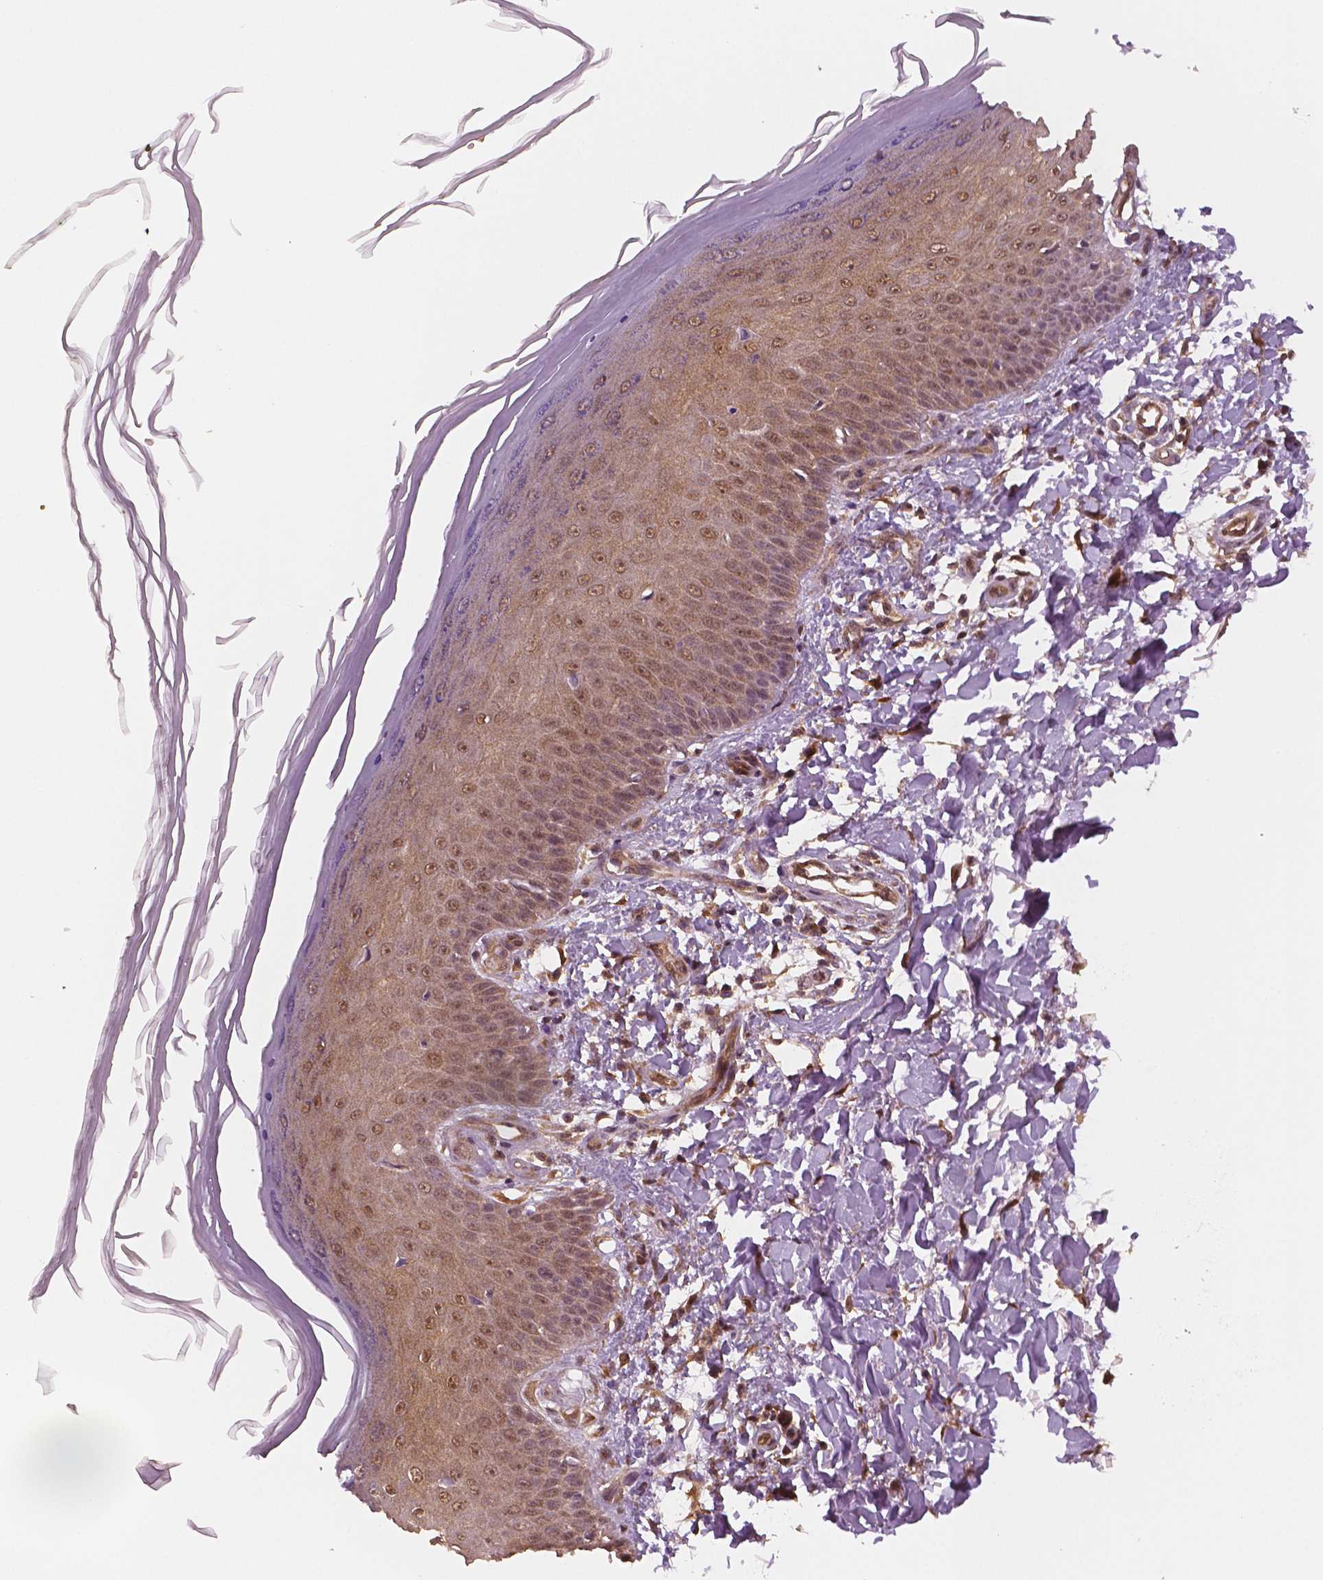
{"staining": {"intensity": "moderate", "quantity": ">75%", "location": "cytoplasmic/membranous"}, "tissue": "skin", "cell_type": "Fibroblasts", "image_type": "normal", "snomed": [{"axis": "morphology", "description": "Normal tissue, NOS"}, {"axis": "topography", "description": "Skin"}], "caption": "The micrograph displays staining of unremarkable skin, revealing moderate cytoplasmic/membranous protein expression (brown color) within fibroblasts.", "gene": "STAT3", "patient": {"sex": "female", "age": 62}}